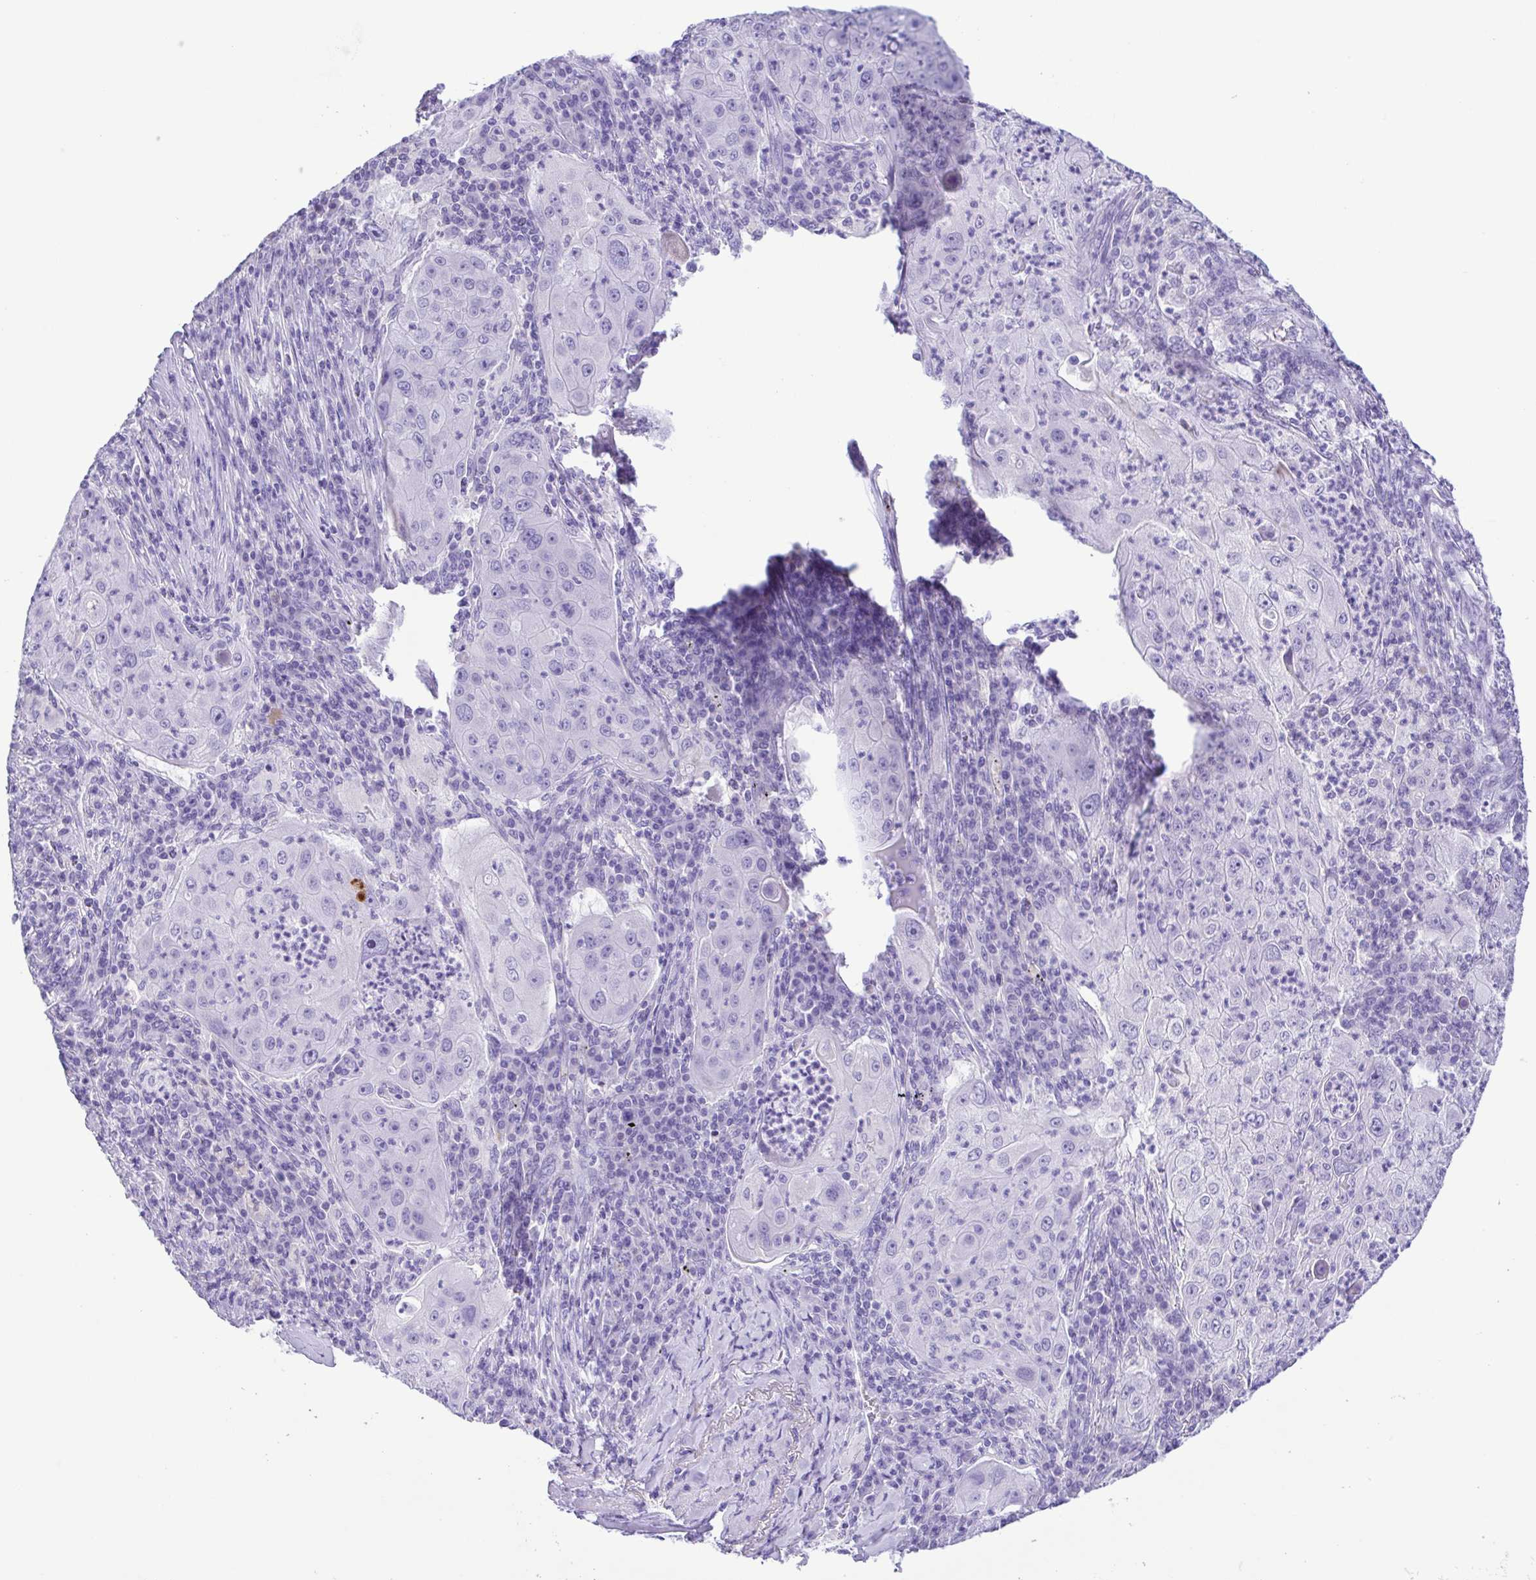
{"staining": {"intensity": "negative", "quantity": "none", "location": "none"}, "tissue": "lung cancer", "cell_type": "Tumor cells", "image_type": "cancer", "snomed": [{"axis": "morphology", "description": "Squamous cell carcinoma, NOS"}, {"axis": "topography", "description": "Lung"}], "caption": "The micrograph demonstrates no significant staining in tumor cells of lung cancer (squamous cell carcinoma).", "gene": "OVGP1", "patient": {"sex": "female", "age": 59}}